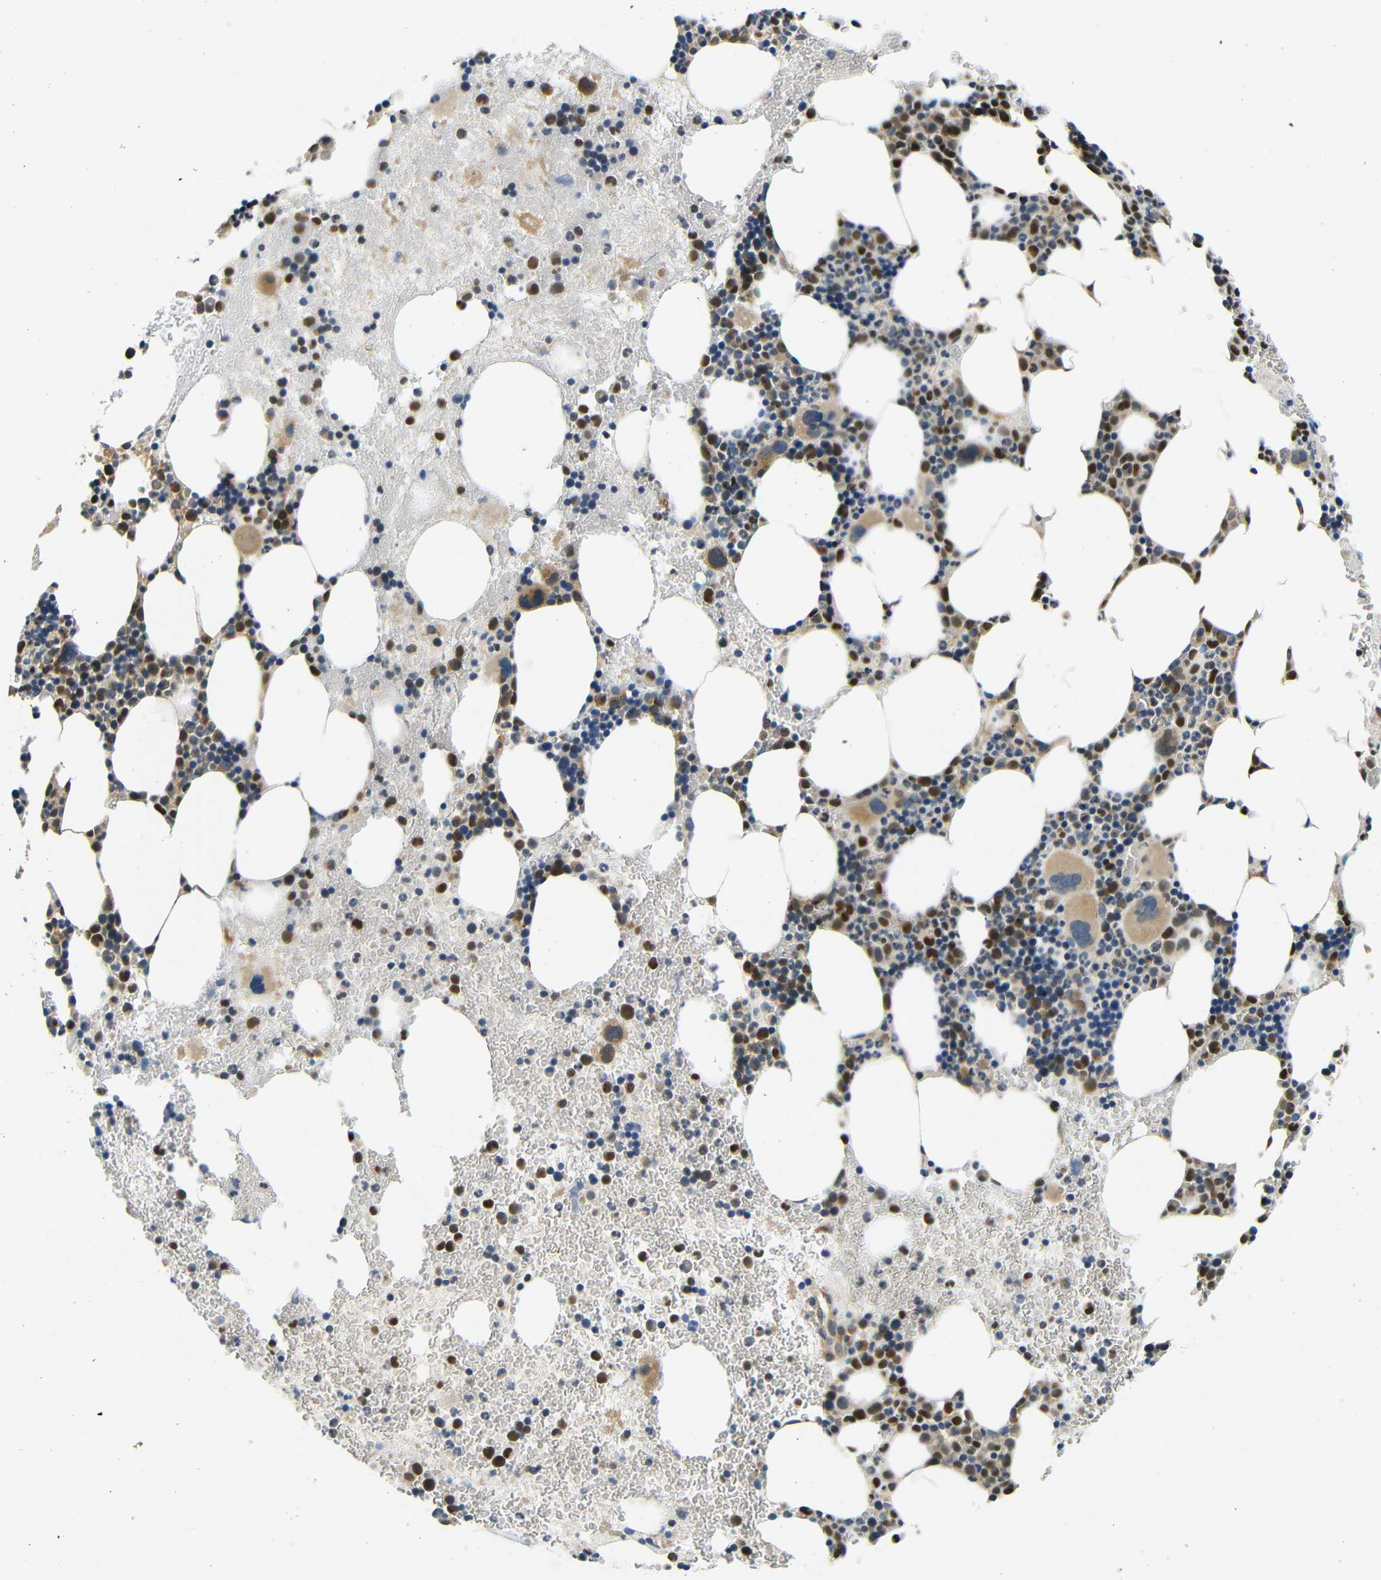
{"staining": {"intensity": "moderate", "quantity": "25%-75%", "location": "cytoplasmic/membranous,nuclear"}, "tissue": "bone marrow", "cell_type": "Hematopoietic cells", "image_type": "normal", "snomed": [{"axis": "morphology", "description": "Normal tissue, NOS"}, {"axis": "morphology", "description": "Inflammation, NOS"}, {"axis": "topography", "description": "Bone marrow"}], "caption": "Bone marrow stained with IHC shows moderate cytoplasmic/membranous,nuclear positivity in about 25%-75% of hematopoietic cells.", "gene": "VAPB", "patient": {"sex": "female", "age": 76}}